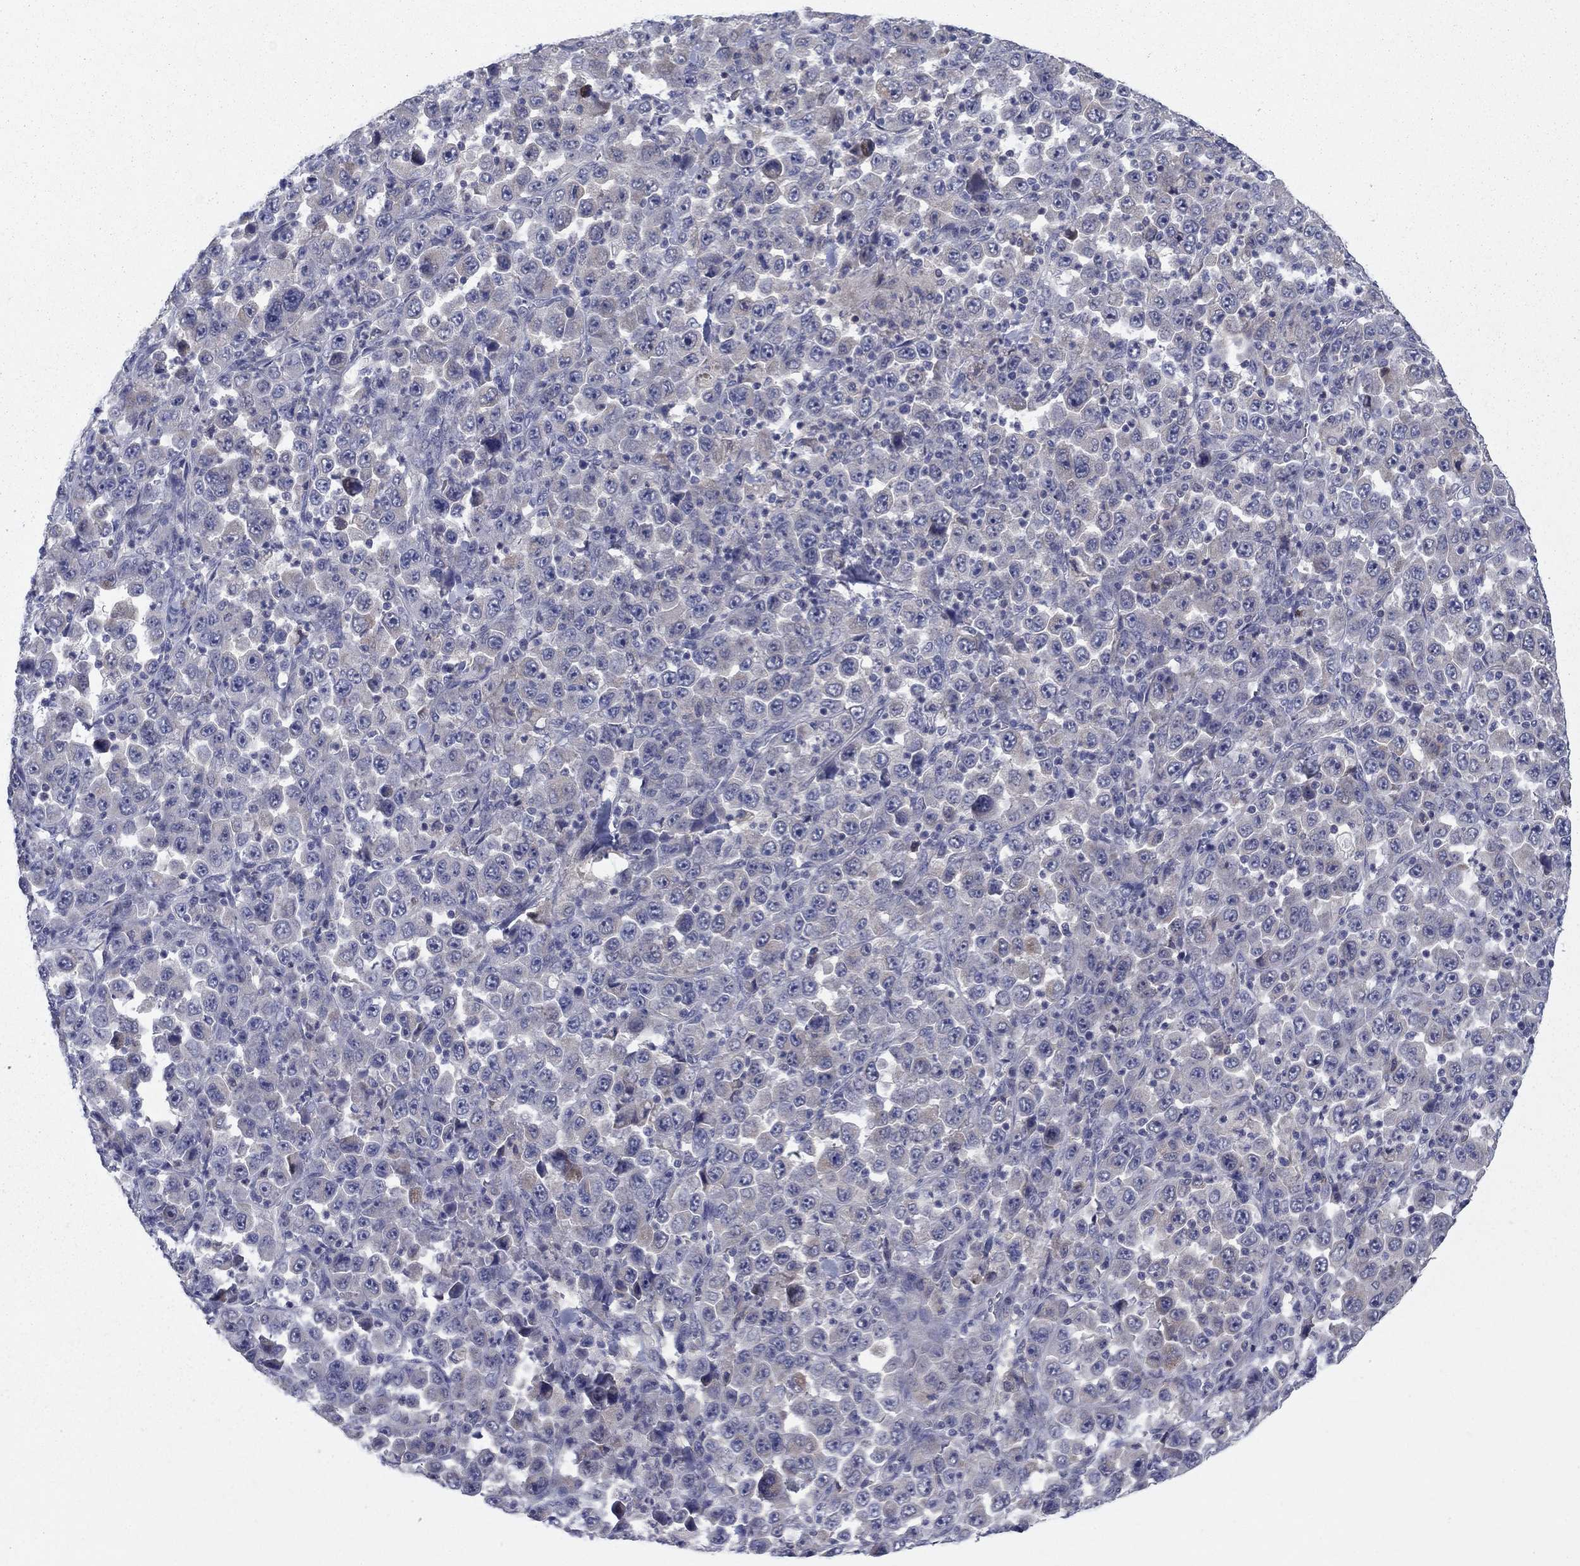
{"staining": {"intensity": "negative", "quantity": "none", "location": "none"}, "tissue": "stomach cancer", "cell_type": "Tumor cells", "image_type": "cancer", "snomed": [{"axis": "morphology", "description": "Normal tissue, NOS"}, {"axis": "morphology", "description": "Adenocarcinoma, NOS"}, {"axis": "topography", "description": "Stomach, upper"}, {"axis": "topography", "description": "Stomach"}], "caption": "DAB (3,3'-diaminobenzidine) immunohistochemical staining of human stomach cancer (adenocarcinoma) demonstrates no significant expression in tumor cells. The staining is performed using DAB (3,3'-diaminobenzidine) brown chromogen with nuclei counter-stained in using hematoxylin.", "gene": "GRHPR", "patient": {"sex": "male", "age": 59}}